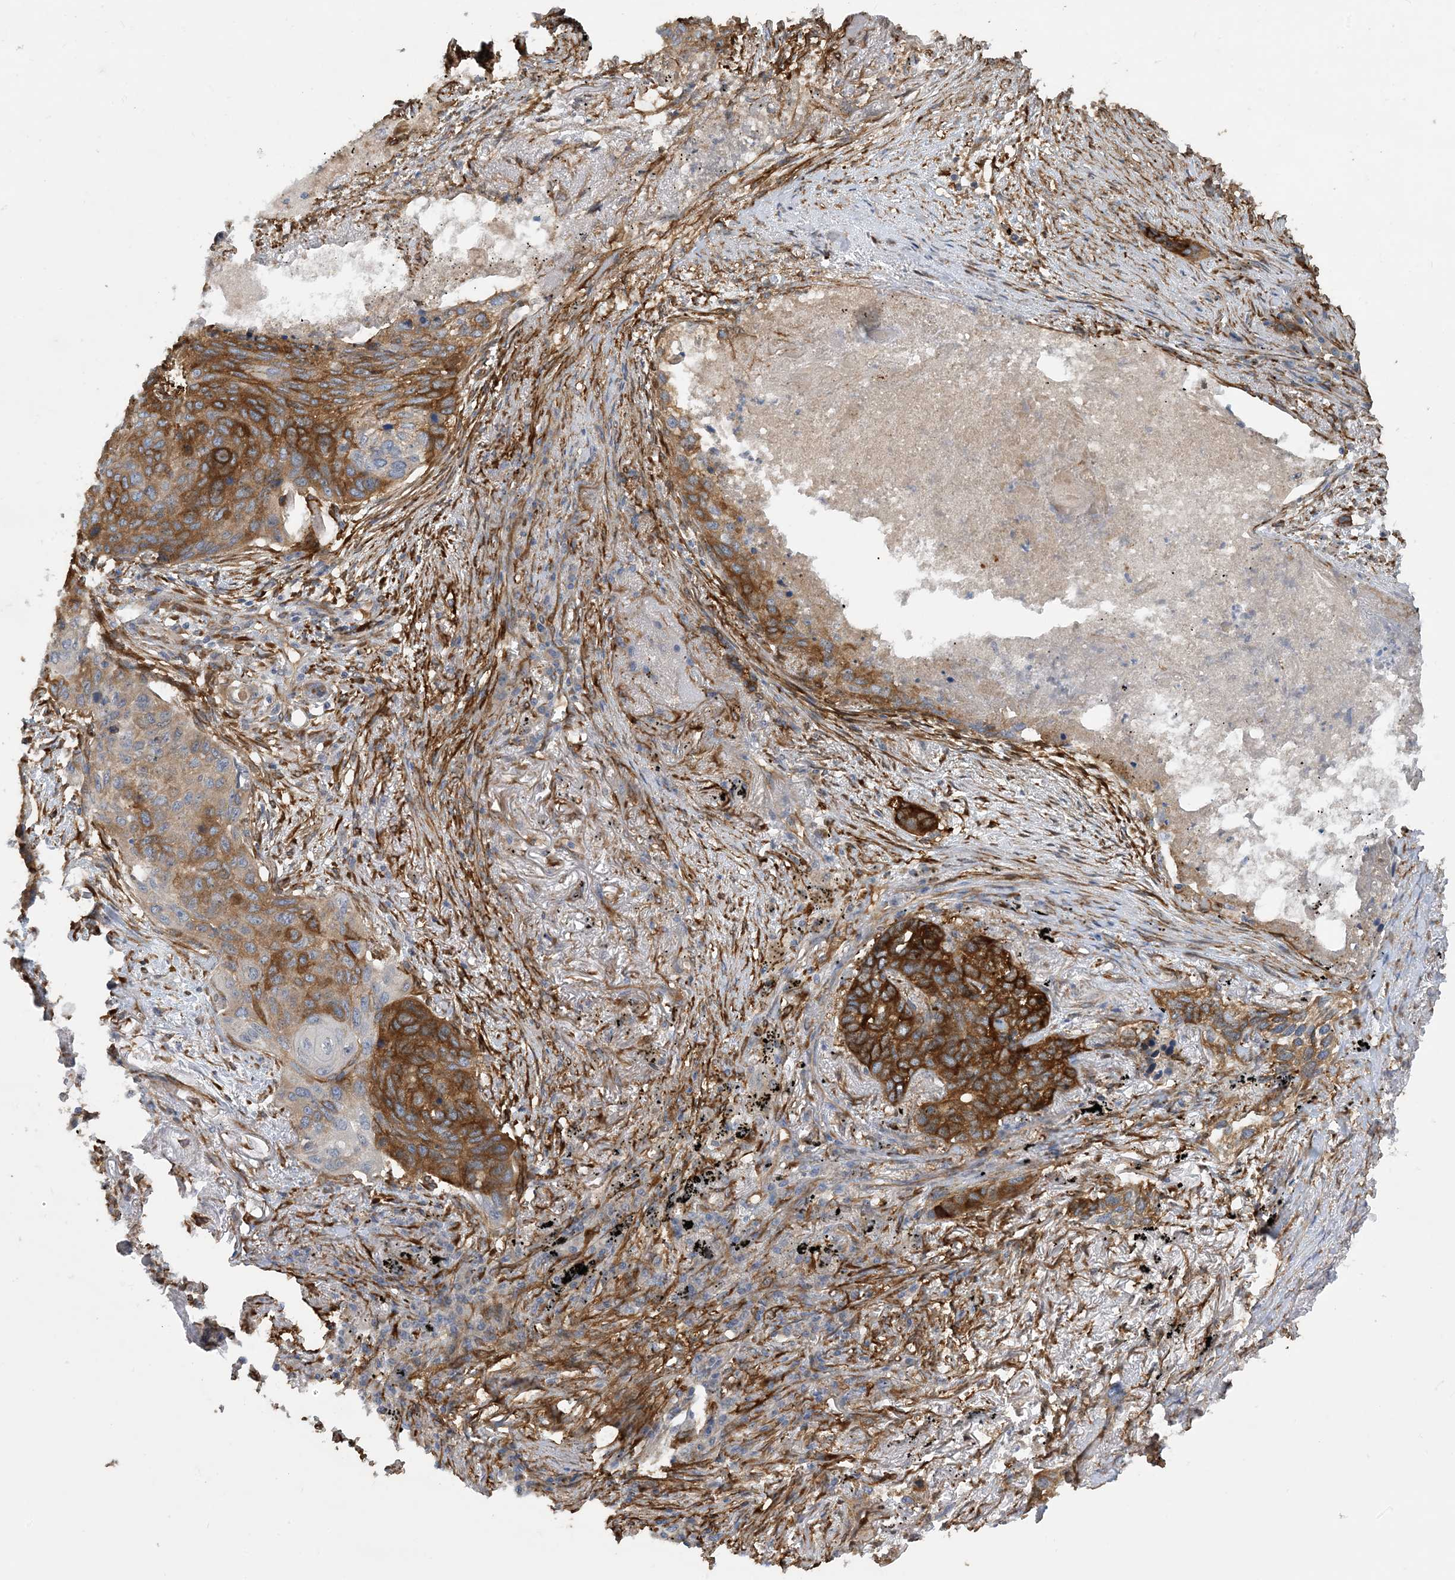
{"staining": {"intensity": "strong", "quantity": ">75%", "location": "cytoplasmic/membranous"}, "tissue": "lung cancer", "cell_type": "Tumor cells", "image_type": "cancer", "snomed": [{"axis": "morphology", "description": "Squamous cell carcinoma, NOS"}, {"axis": "topography", "description": "Lung"}], "caption": "DAB (3,3'-diaminobenzidine) immunohistochemical staining of lung cancer reveals strong cytoplasmic/membranous protein expression in about >75% of tumor cells.", "gene": "EIF2A", "patient": {"sex": "female", "age": 63}}